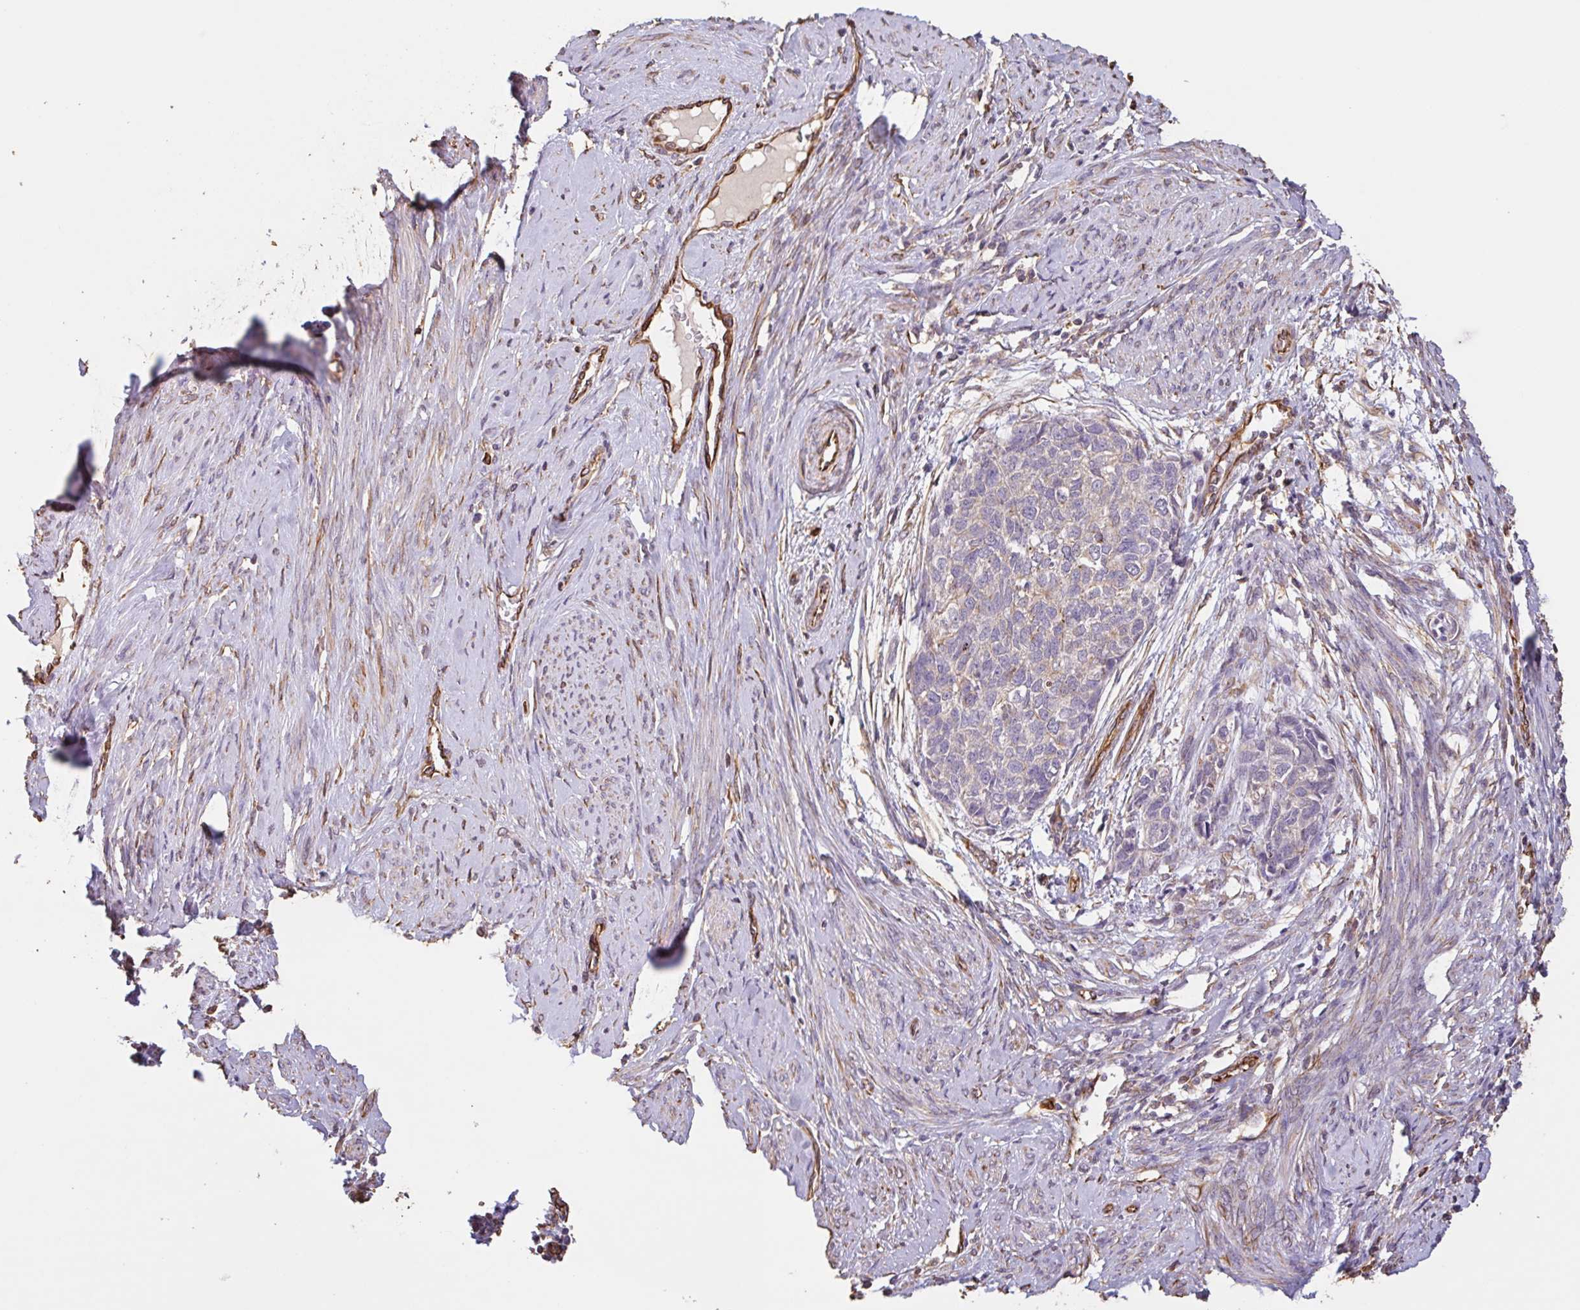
{"staining": {"intensity": "negative", "quantity": "none", "location": "none"}, "tissue": "cervical cancer", "cell_type": "Tumor cells", "image_type": "cancer", "snomed": [{"axis": "morphology", "description": "Squamous cell carcinoma, NOS"}, {"axis": "topography", "description": "Cervix"}], "caption": "The histopathology image shows no staining of tumor cells in squamous cell carcinoma (cervical).", "gene": "ZNF790", "patient": {"sex": "female", "age": 63}}